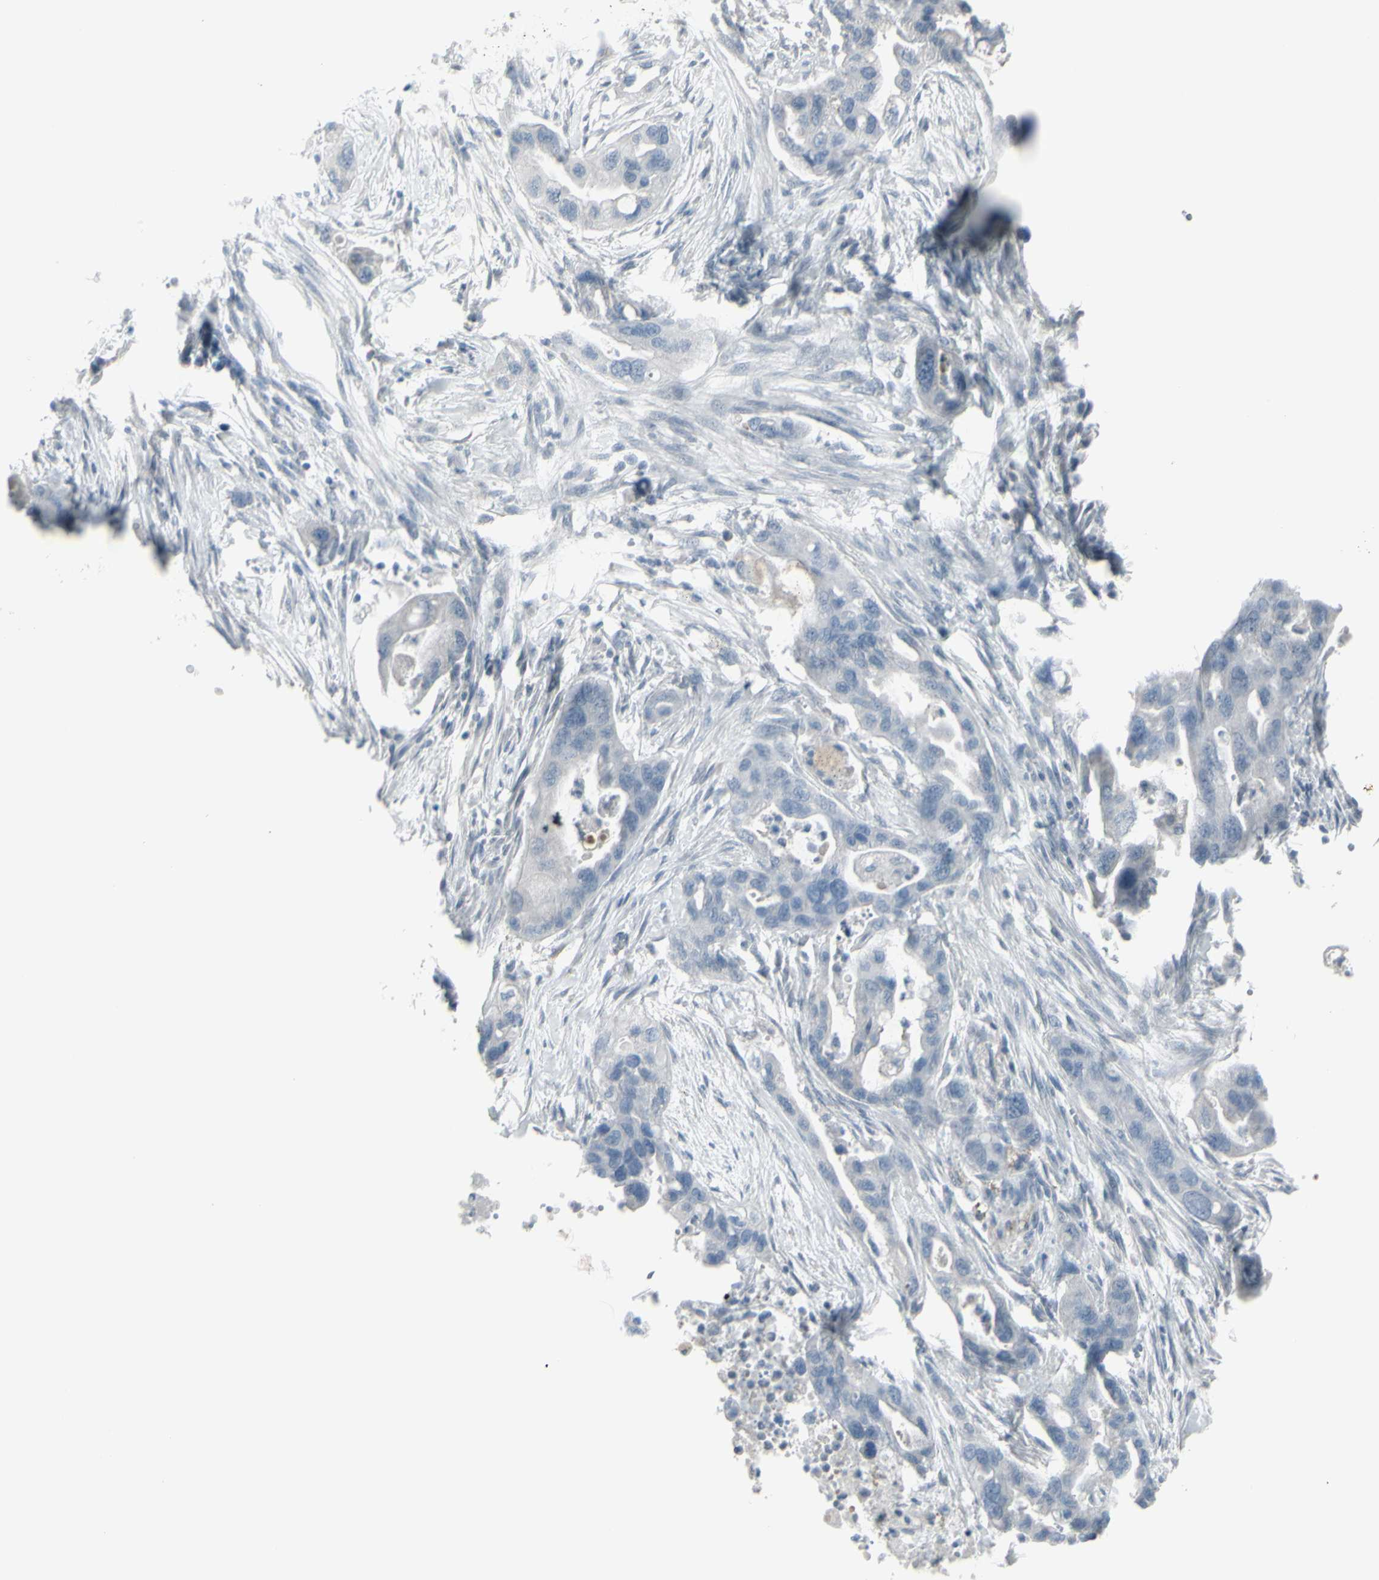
{"staining": {"intensity": "negative", "quantity": "none", "location": "none"}, "tissue": "pancreatic cancer", "cell_type": "Tumor cells", "image_type": "cancer", "snomed": [{"axis": "morphology", "description": "Adenocarcinoma, NOS"}, {"axis": "topography", "description": "Pancreas"}], "caption": "Immunohistochemical staining of pancreatic adenocarcinoma displays no significant positivity in tumor cells.", "gene": "RAB3A", "patient": {"sex": "female", "age": 71}}